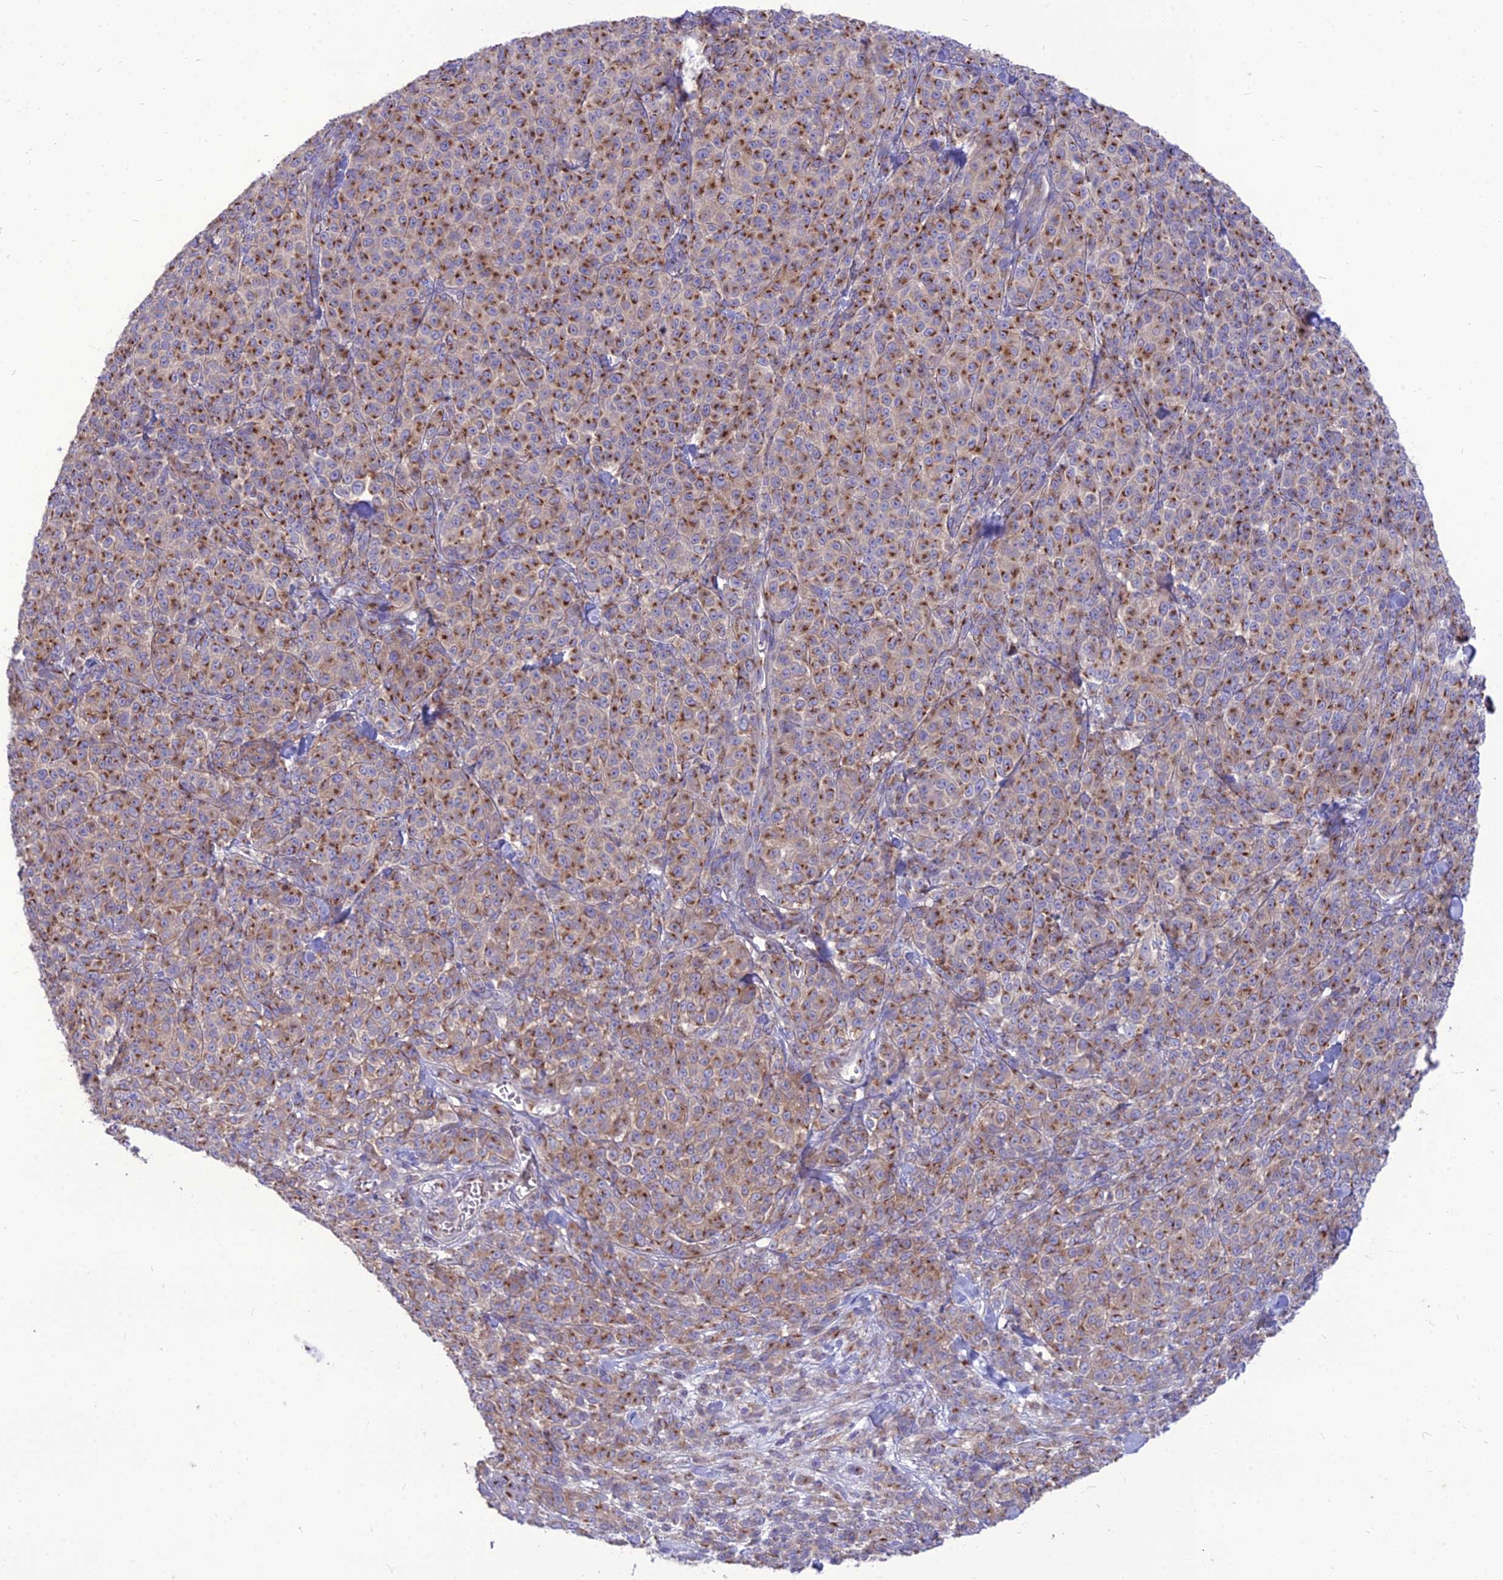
{"staining": {"intensity": "strong", "quantity": "25%-75%", "location": "cytoplasmic/membranous"}, "tissue": "melanoma", "cell_type": "Tumor cells", "image_type": "cancer", "snomed": [{"axis": "morphology", "description": "Normal tissue, NOS"}, {"axis": "morphology", "description": "Malignant melanoma, NOS"}, {"axis": "topography", "description": "Skin"}], "caption": "DAB (3,3'-diaminobenzidine) immunohistochemical staining of human melanoma exhibits strong cytoplasmic/membranous protein expression in approximately 25%-75% of tumor cells.", "gene": "SPRYD7", "patient": {"sex": "female", "age": 34}}